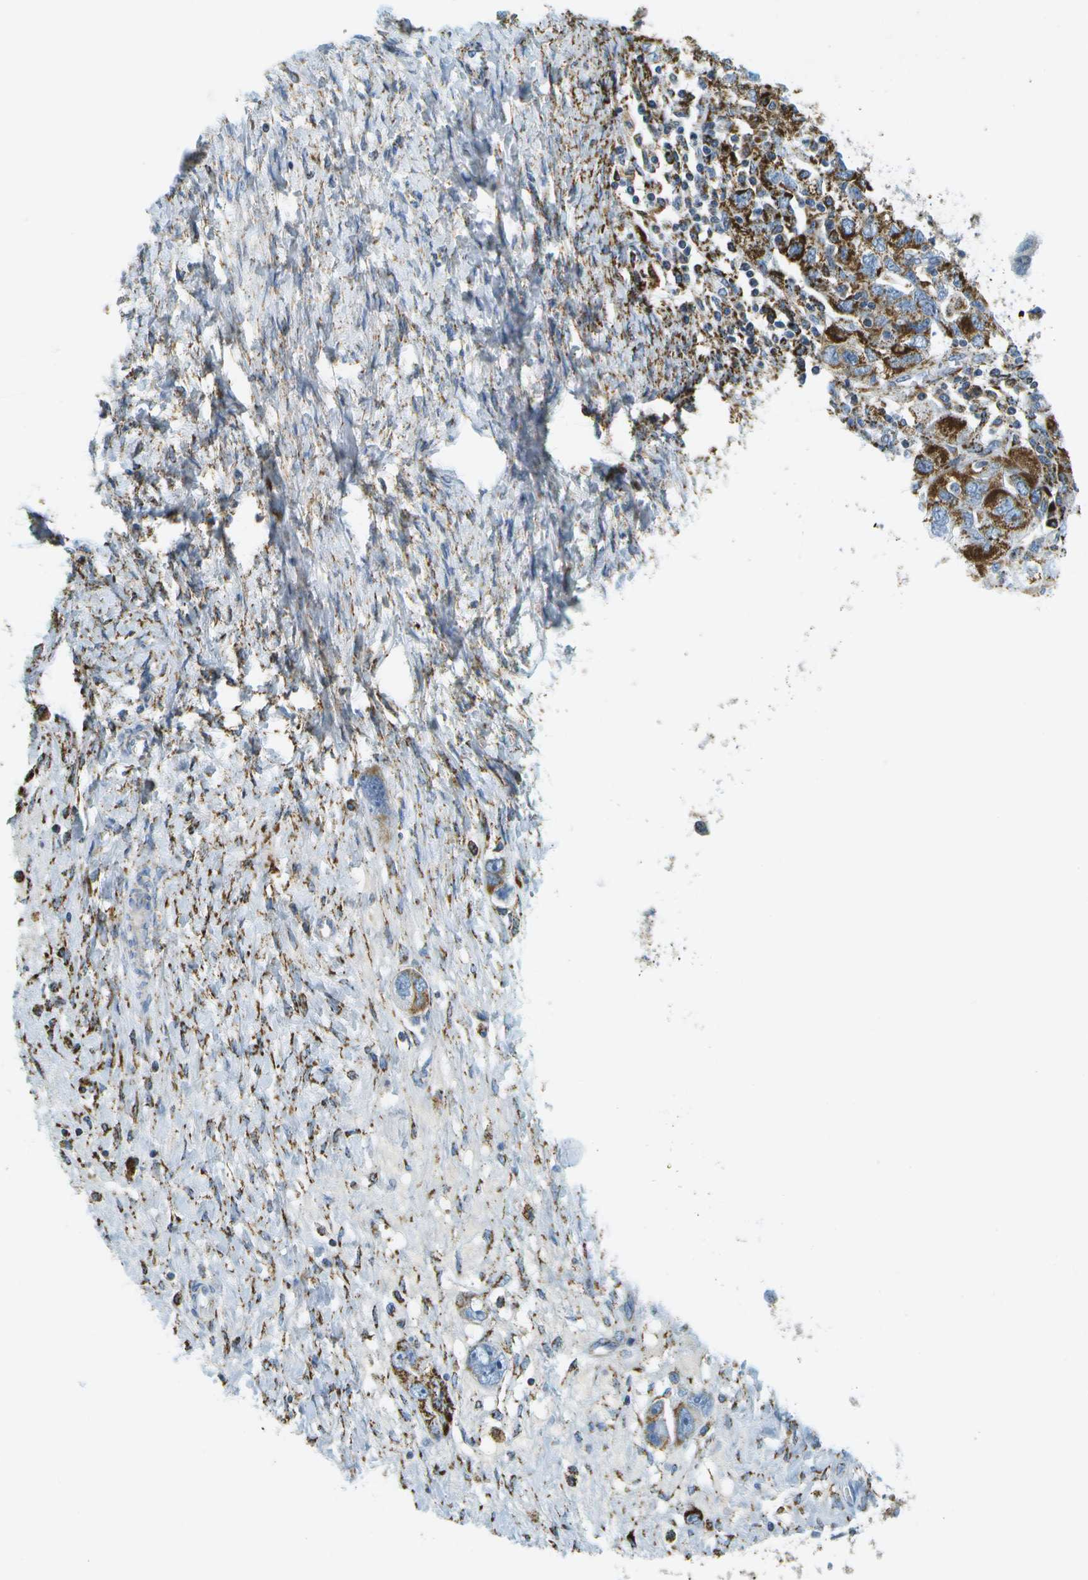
{"staining": {"intensity": "strong", "quantity": ">75%", "location": "cytoplasmic/membranous"}, "tissue": "ovarian cancer", "cell_type": "Tumor cells", "image_type": "cancer", "snomed": [{"axis": "morphology", "description": "Carcinoma, NOS"}, {"axis": "morphology", "description": "Cystadenocarcinoma, serous, NOS"}, {"axis": "topography", "description": "Ovary"}], "caption": "This is a photomicrograph of IHC staining of ovarian cancer (carcinoma), which shows strong positivity in the cytoplasmic/membranous of tumor cells.", "gene": "HLCS", "patient": {"sex": "female", "age": 69}}